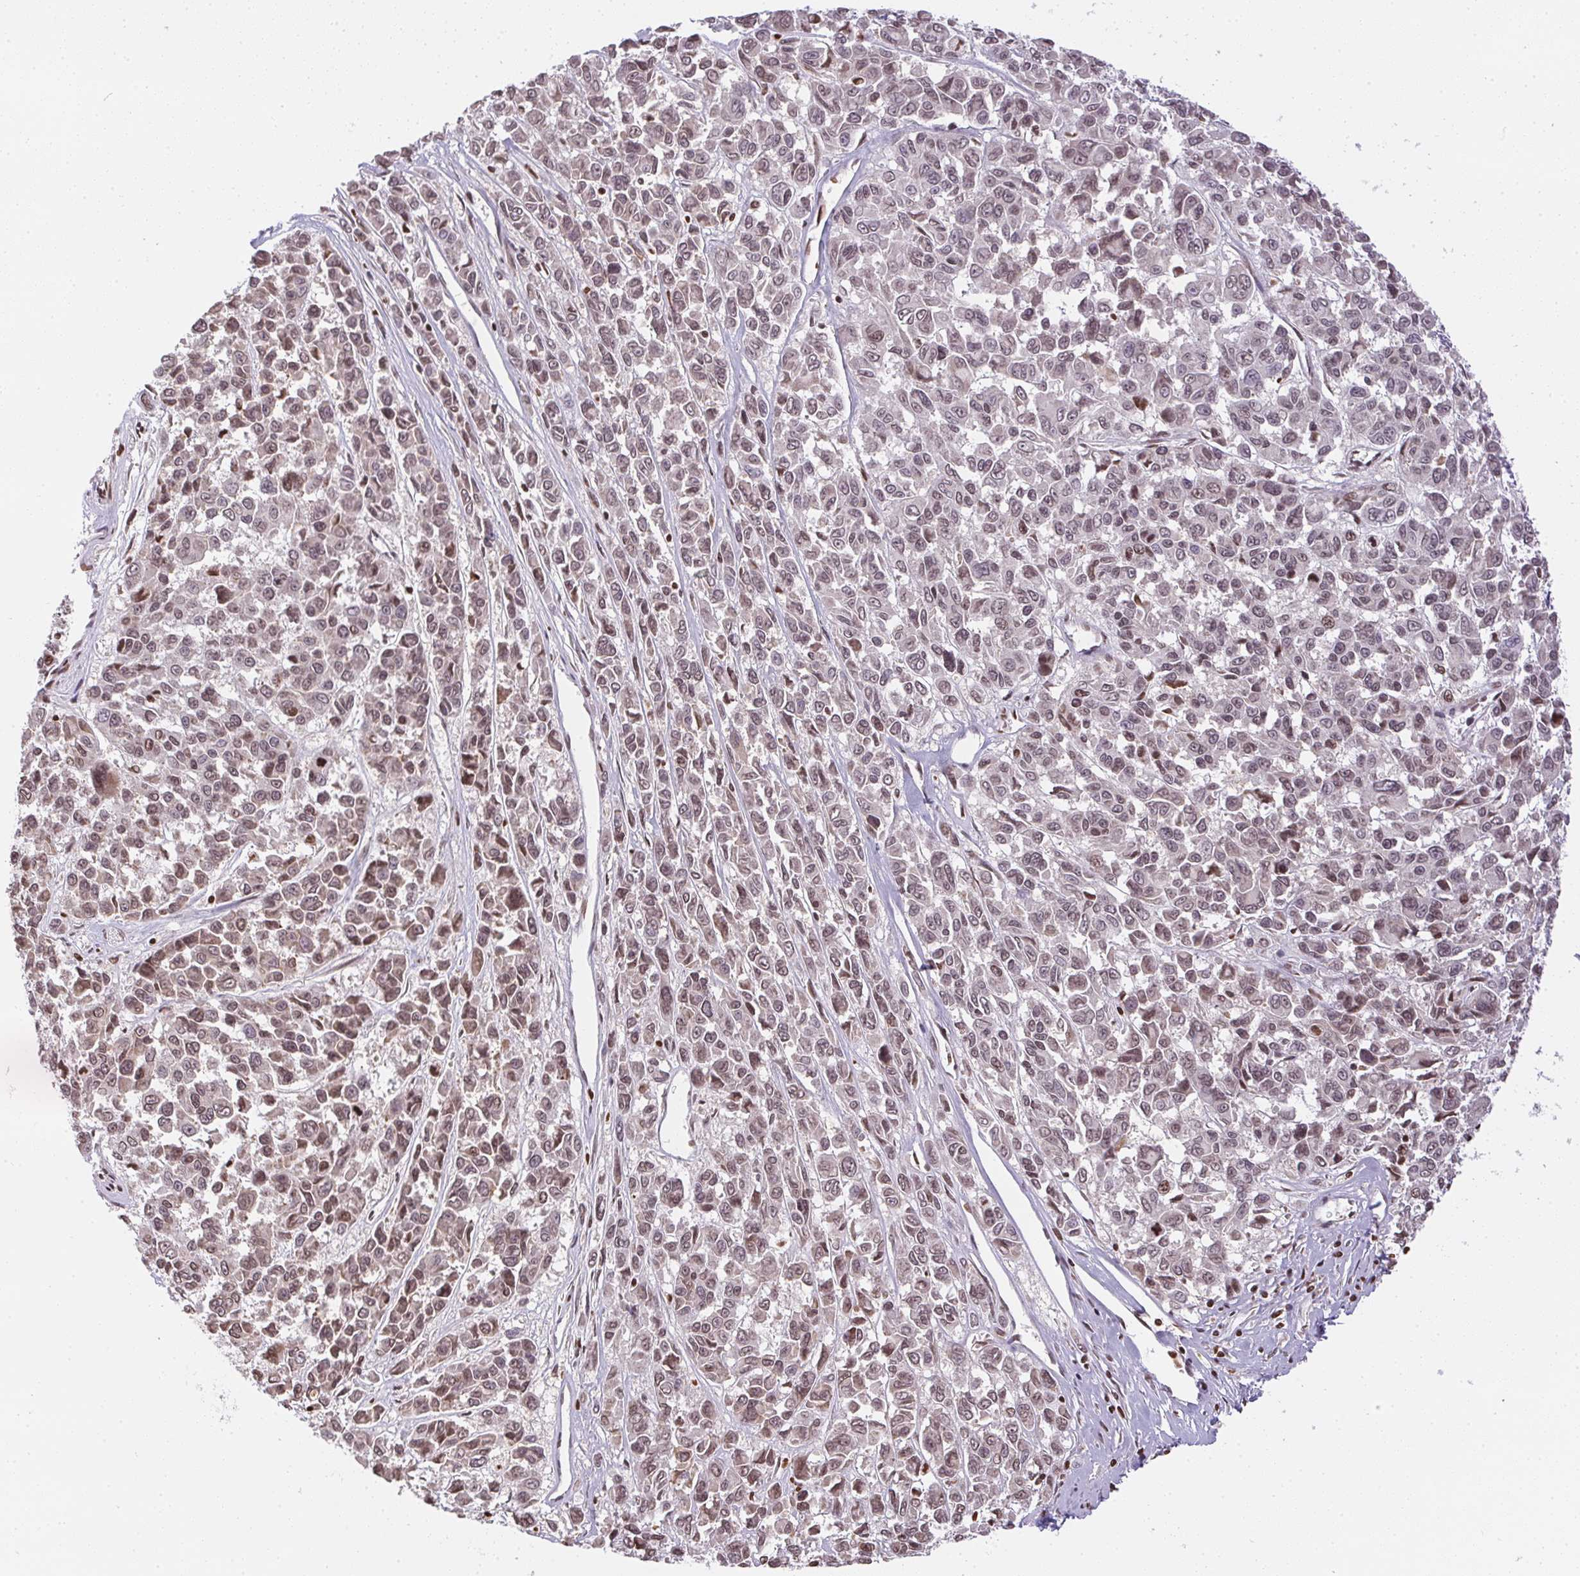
{"staining": {"intensity": "moderate", "quantity": "25%-75%", "location": "nuclear"}, "tissue": "melanoma", "cell_type": "Tumor cells", "image_type": "cancer", "snomed": [{"axis": "morphology", "description": "Malignant melanoma, NOS"}, {"axis": "topography", "description": "Skin"}], "caption": "Human malignant melanoma stained with a protein marker demonstrates moderate staining in tumor cells.", "gene": "RNF181", "patient": {"sex": "female", "age": 66}}